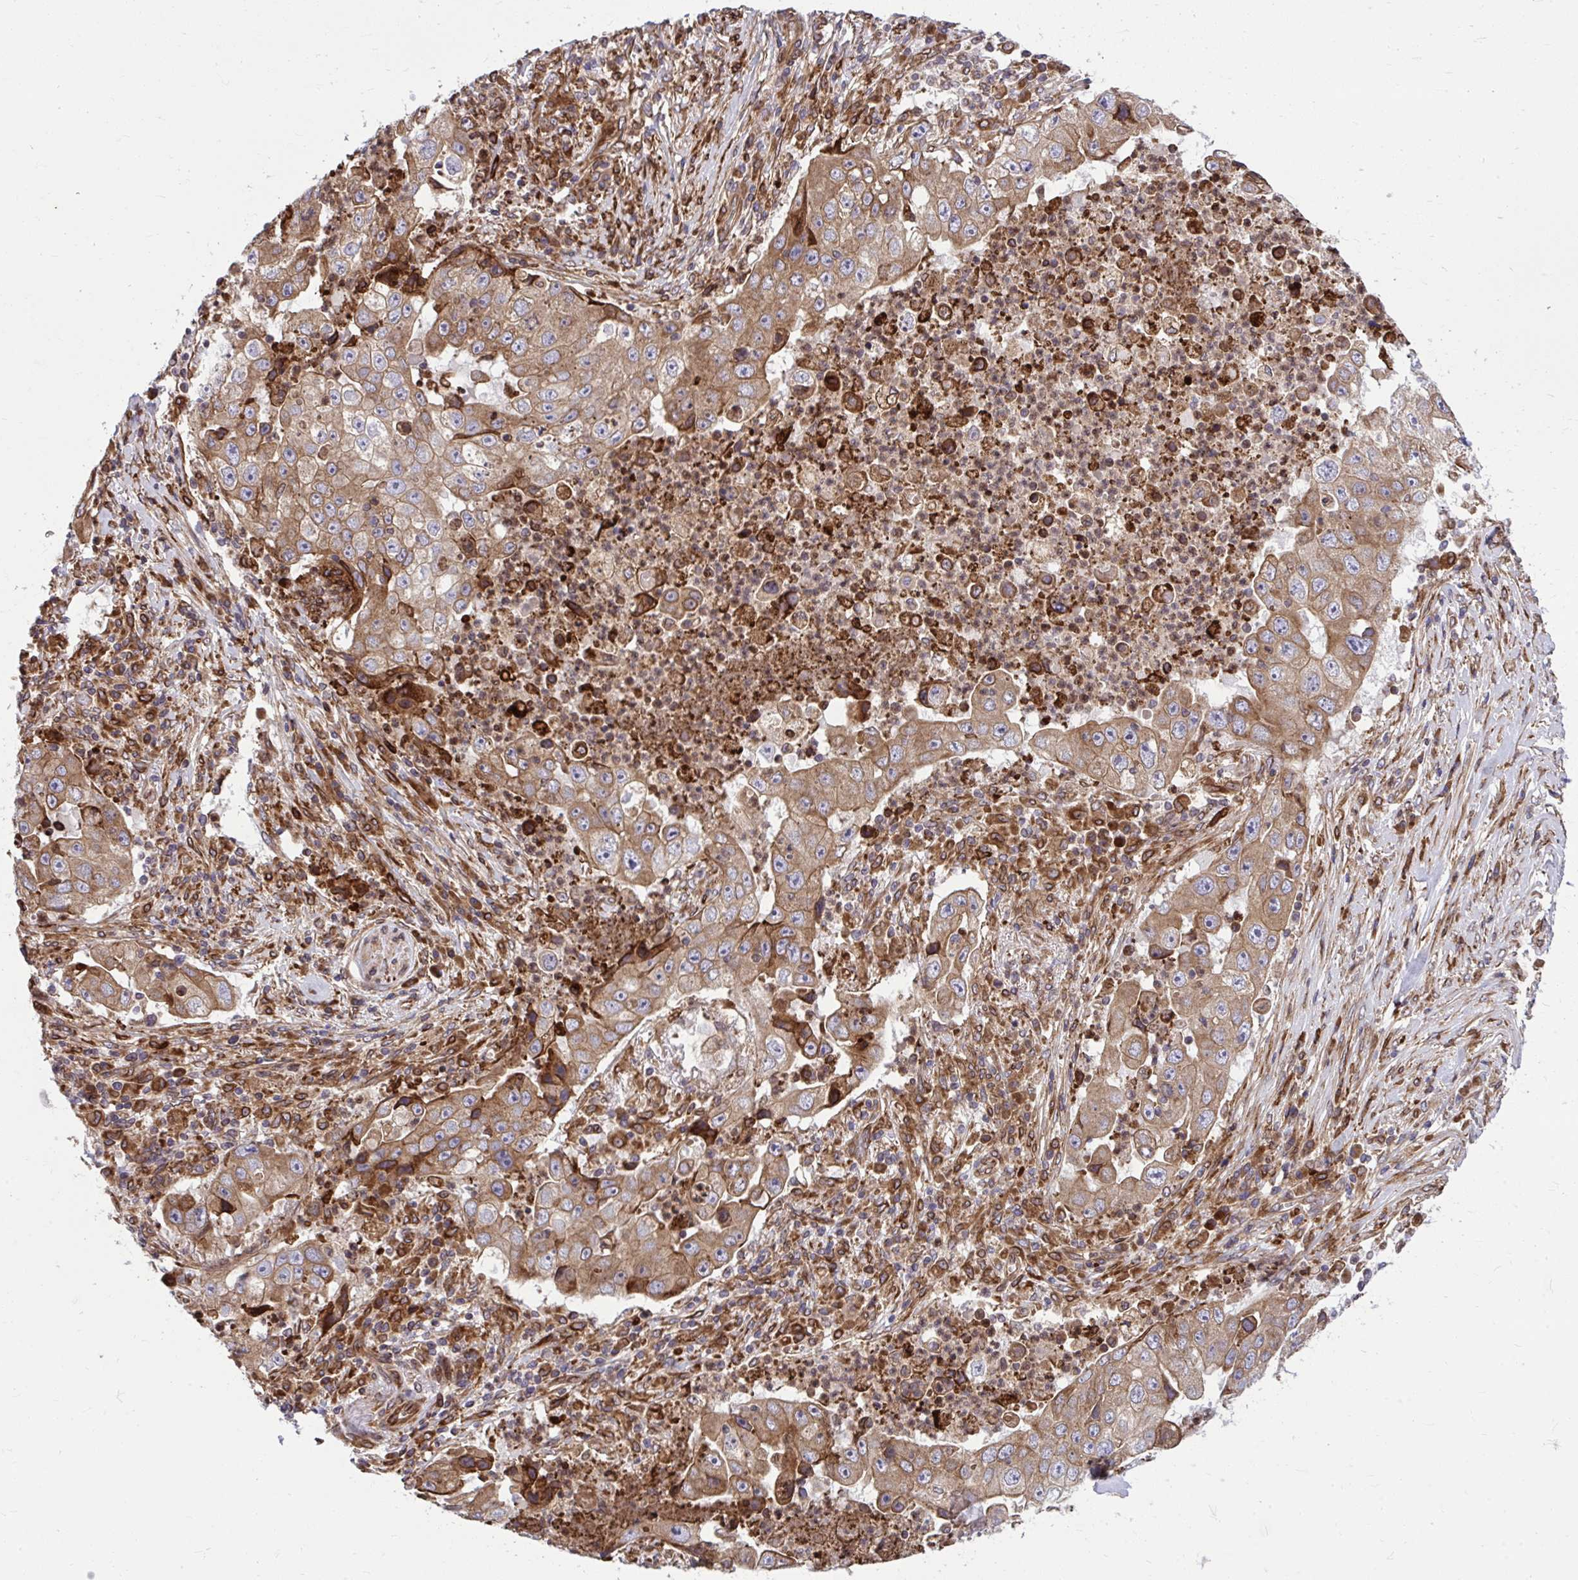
{"staining": {"intensity": "moderate", "quantity": ">75%", "location": "cytoplasmic/membranous"}, "tissue": "lung cancer", "cell_type": "Tumor cells", "image_type": "cancer", "snomed": [{"axis": "morphology", "description": "Squamous cell carcinoma, NOS"}, {"axis": "topography", "description": "Lung"}], "caption": "Immunohistochemistry image of neoplastic tissue: lung squamous cell carcinoma stained using IHC exhibits medium levels of moderate protein expression localized specifically in the cytoplasmic/membranous of tumor cells, appearing as a cytoplasmic/membranous brown color.", "gene": "STIM2", "patient": {"sex": "male", "age": 64}}